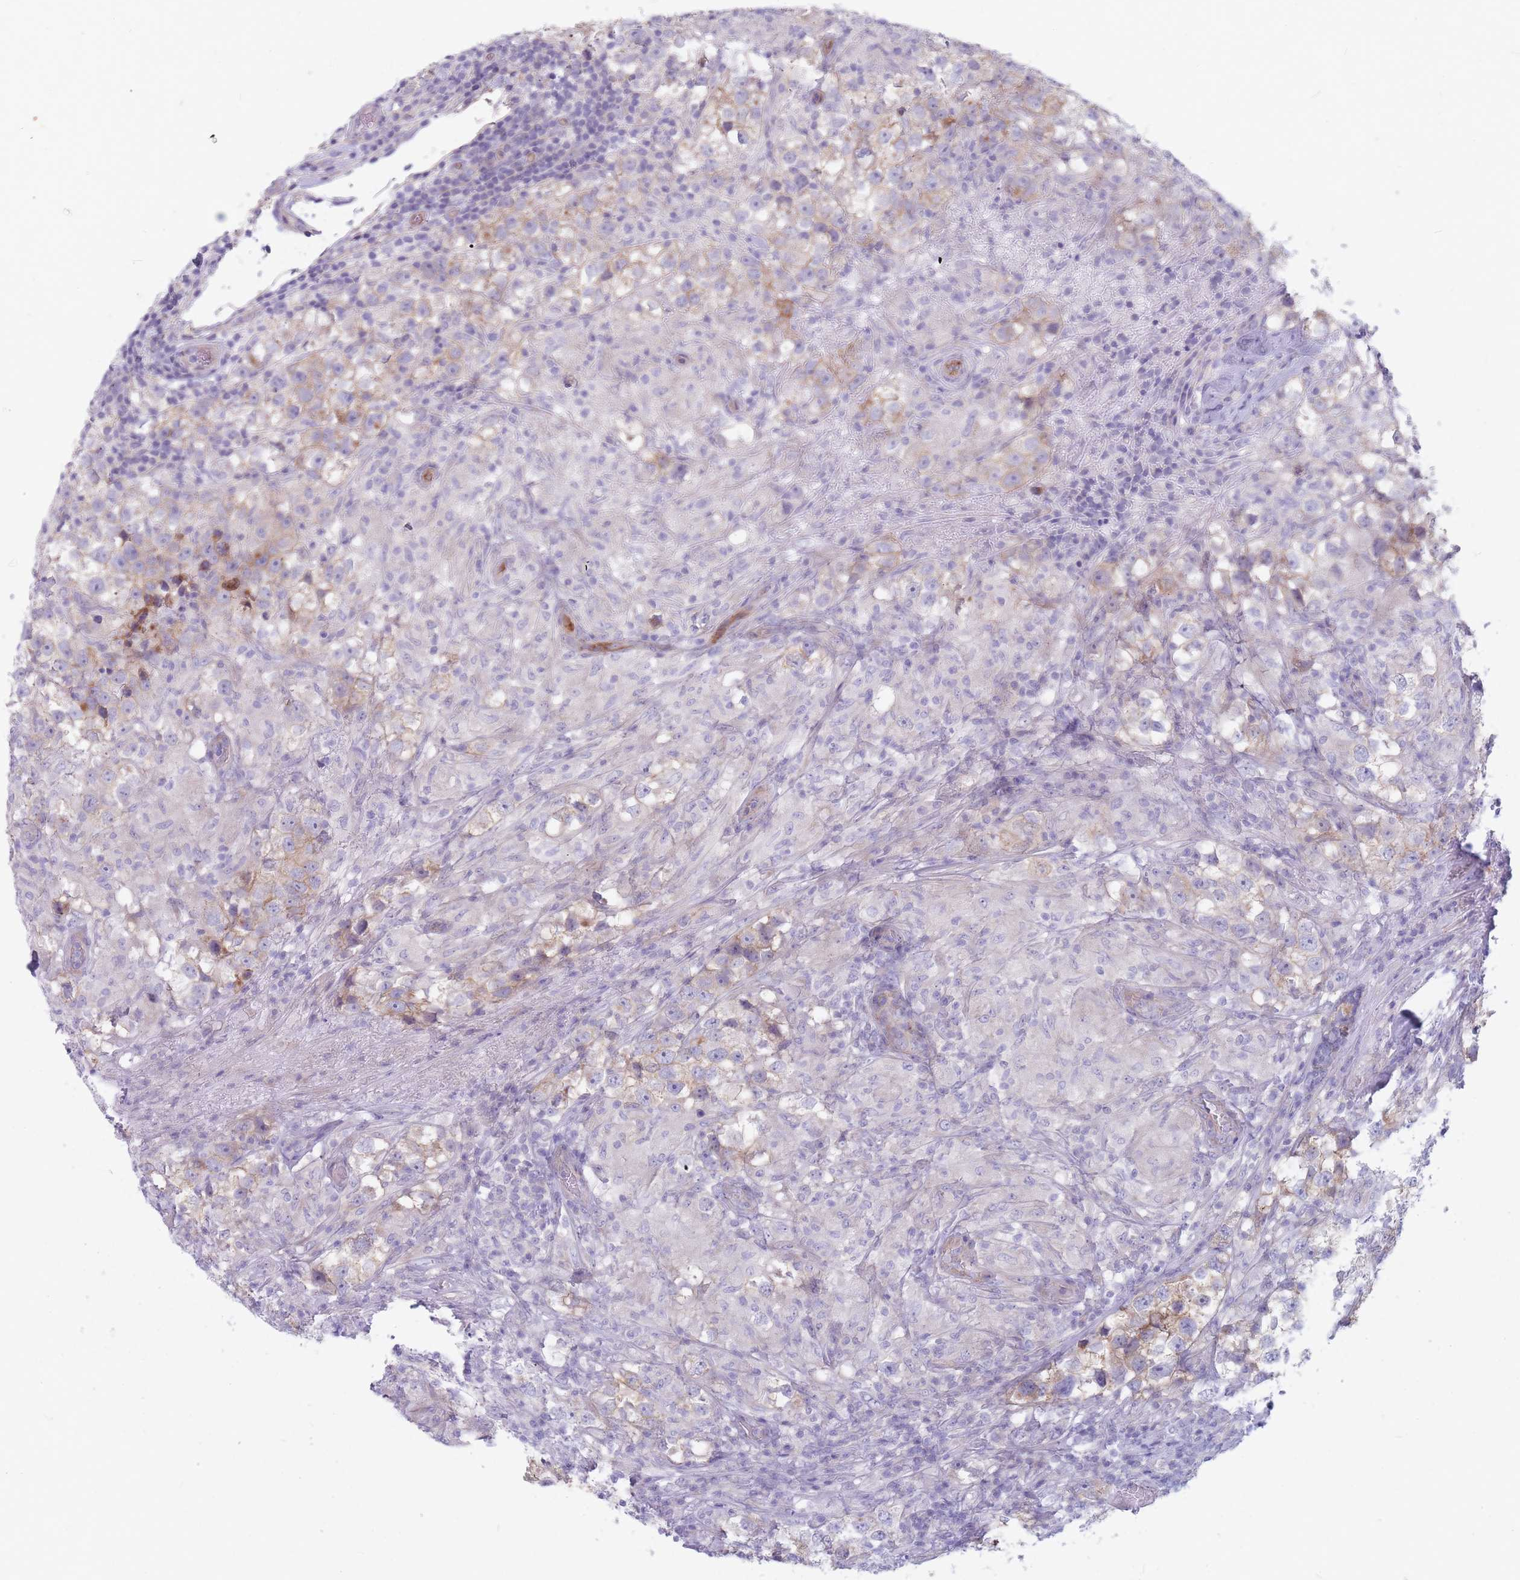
{"staining": {"intensity": "weak", "quantity": "25%-75%", "location": "cytoplasmic/membranous"}, "tissue": "testis cancer", "cell_type": "Tumor cells", "image_type": "cancer", "snomed": [{"axis": "morphology", "description": "Seminoma, NOS"}, {"axis": "topography", "description": "Testis"}], "caption": "High-magnification brightfield microscopy of testis cancer stained with DAB (brown) and counterstained with hematoxylin (blue). tumor cells exhibit weak cytoplasmic/membranous expression is present in approximately25%-75% of cells.", "gene": "PLPP1", "patient": {"sex": "male", "age": 46}}